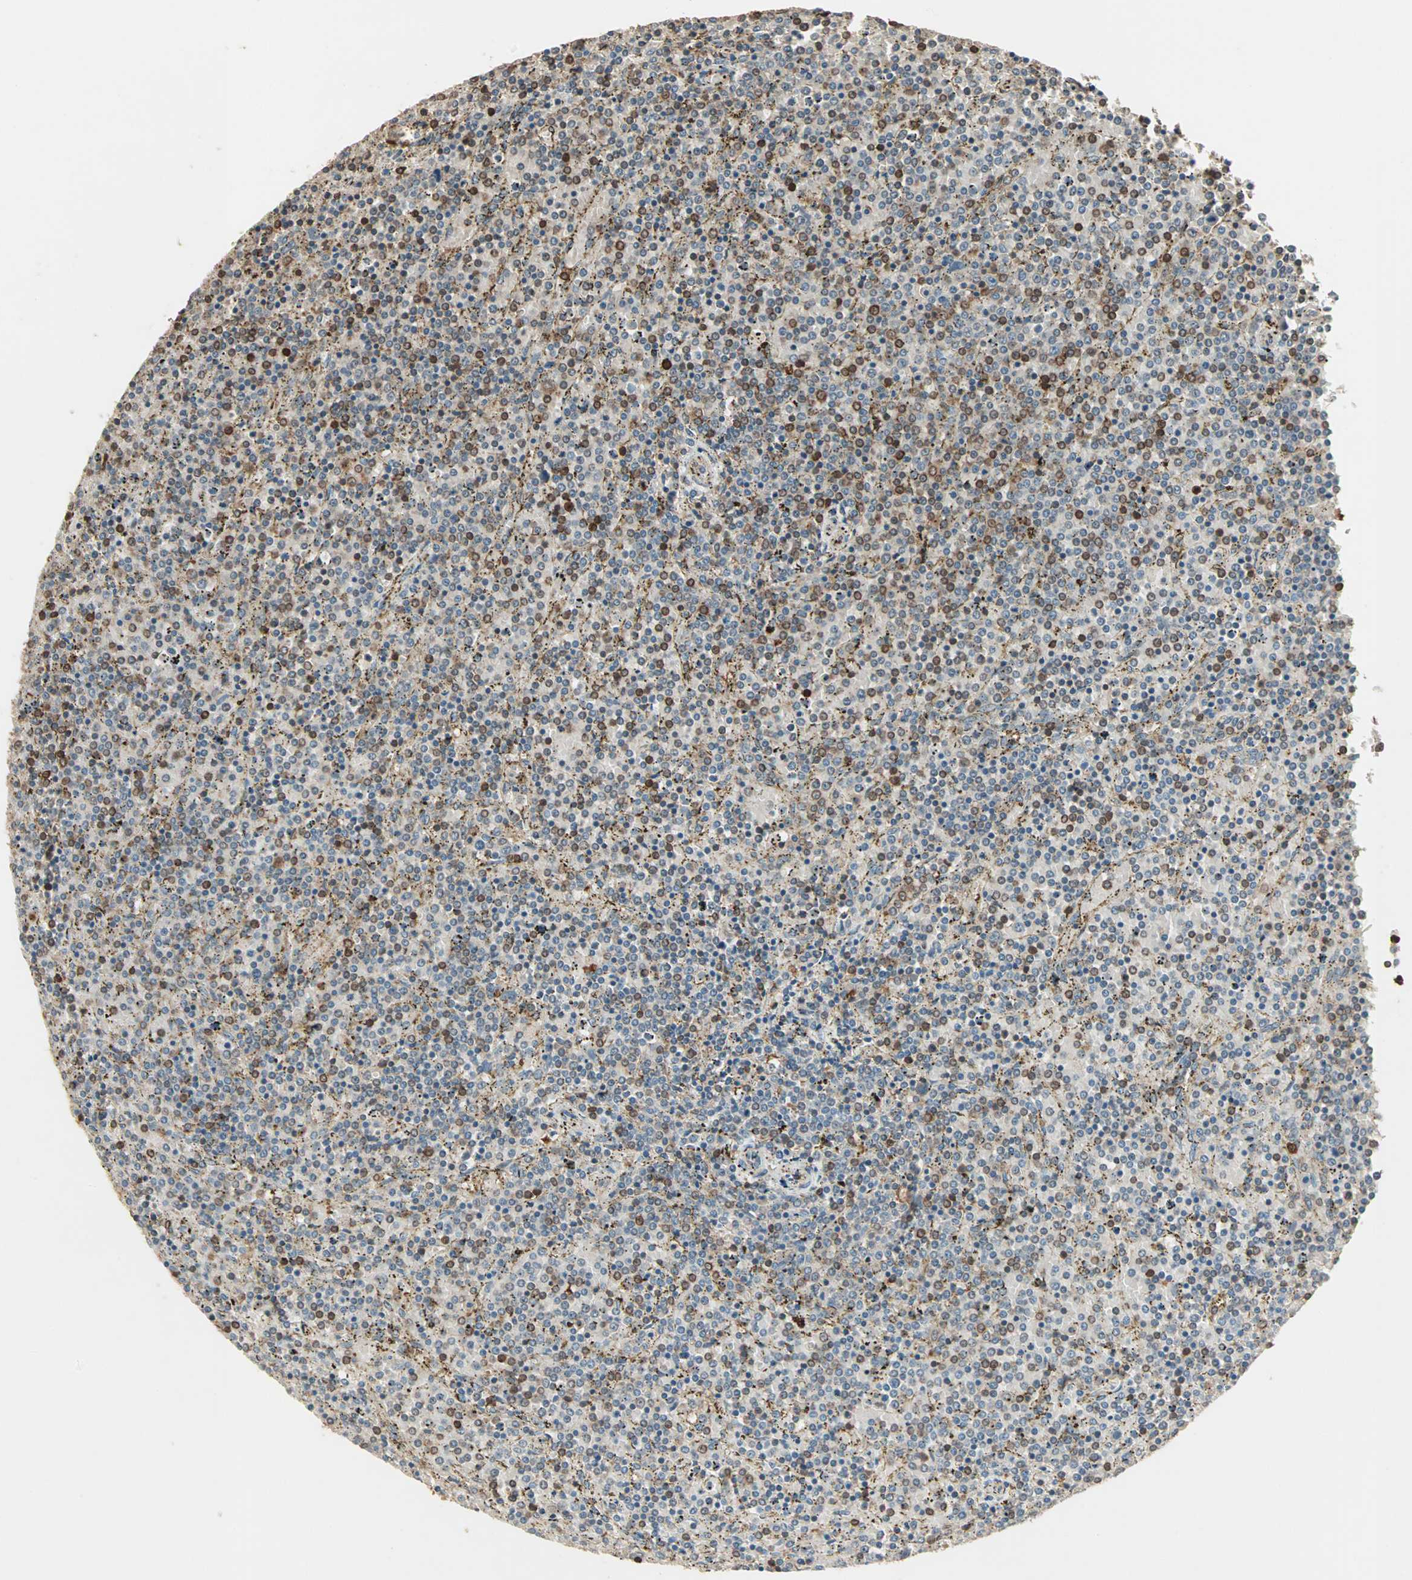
{"staining": {"intensity": "strong", "quantity": "<25%", "location": "cytoplasmic/membranous,nuclear"}, "tissue": "lymphoma", "cell_type": "Tumor cells", "image_type": "cancer", "snomed": [{"axis": "morphology", "description": "Malignant lymphoma, non-Hodgkin's type, Low grade"}, {"axis": "topography", "description": "Spleen"}], "caption": "This is an image of IHC staining of malignant lymphoma, non-Hodgkin's type (low-grade), which shows strong positivity in the cytoplasmic/membranous and nuclear of tumor cells.", "gene": "DRG2", "patient": {"sex": "female", "age": 77}}